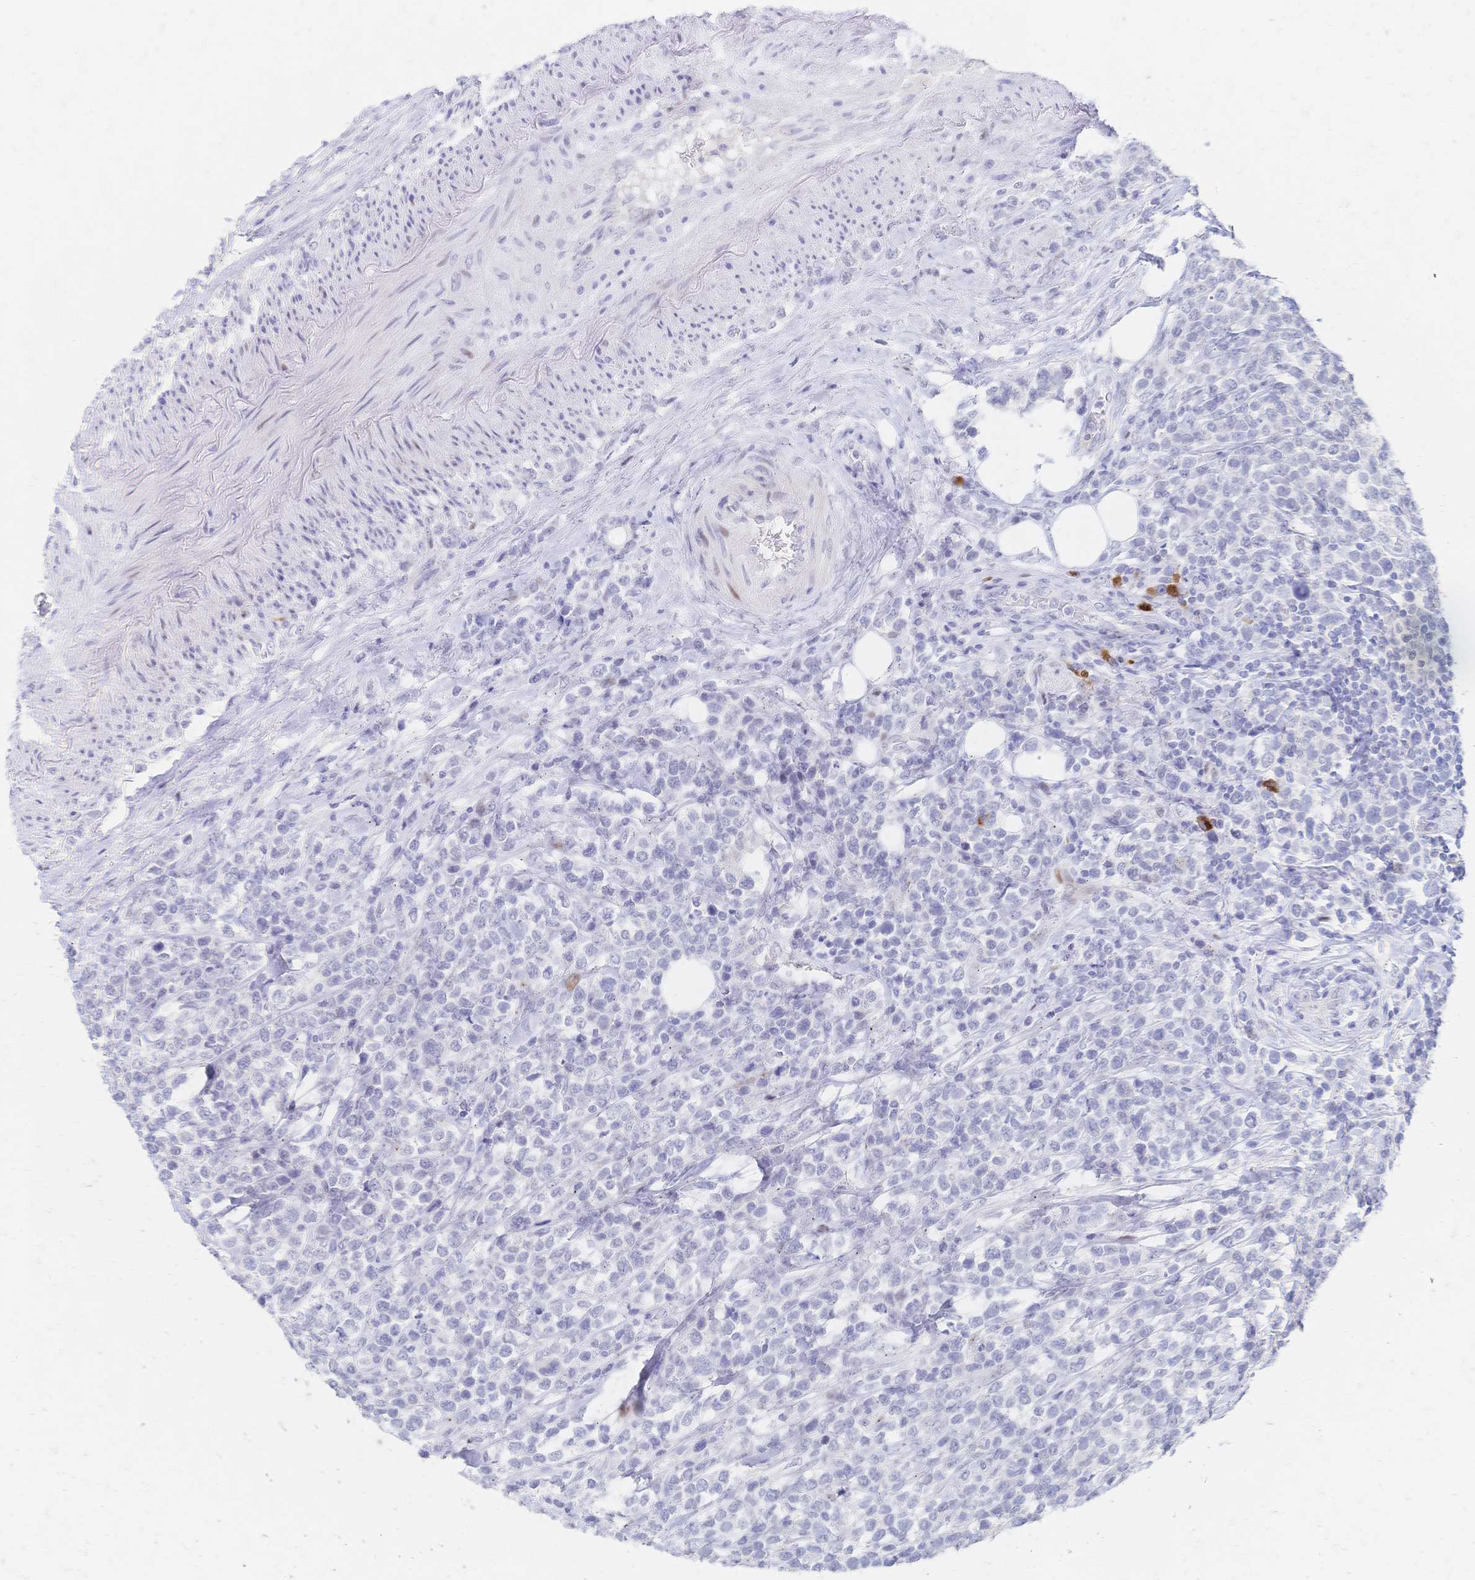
{"staining": {"intensity": "negative", "quantity": "none", "location": "none"}, "tissue": "lymphoma", "cell_type": "Tumor cells", "image_type": "cancer", "snomed": [{"axis": "morphology", "description": "Malignant lymphoma, non-Hodgkin's type, High grade"}, {"axis": "topography", "description": "Soft tissue"}], "caption": "The image reveals no staining of tumor cells in high-grade malignant lymphoma, non-Hodgkin's type. (DAB IHC with hematoxylin counter stain).", "gene": "PSORS1C2", "patient": {"sex": "female", "age": 56}}